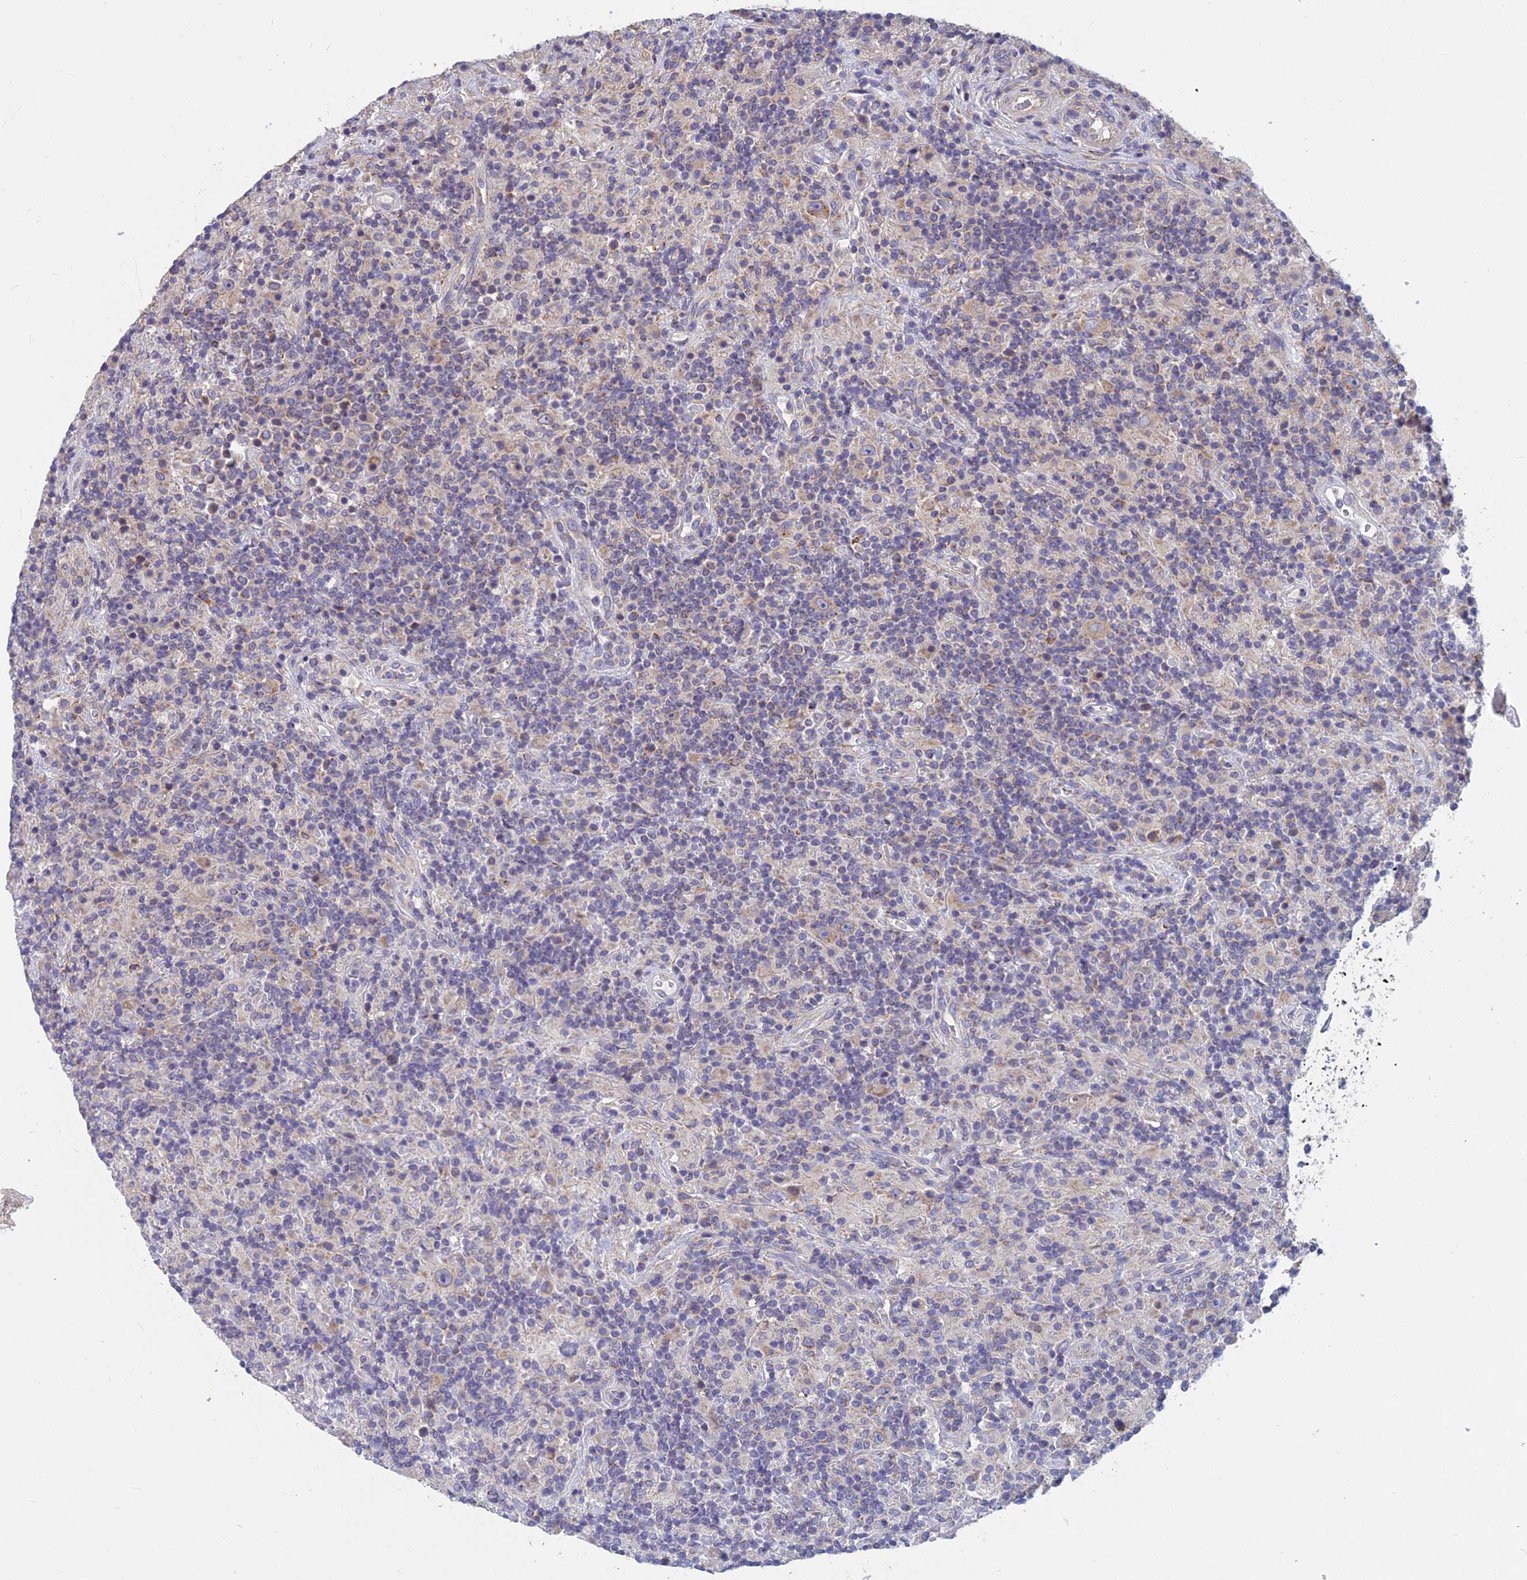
{"staining": {"intensity": "moderate", "quantity": "<25%", "location": "cytoplasmic/membranous"}, "tissue": "lymphoma", "cell_type": "Tumor cells", "image_type": "cancer", "snomed": [{"axis": "morphology", "description": "Hodgkin's disease, NOS"}, {"axis": "topography", "description": "Lymph node"}], "caption": "Immunohistochemistry micrograph of human lymphoma stained for a protein (brown), which displays low levels of moderate cytoplasmic/membranous staining in about <25% of tumor cells.", "gene": "COX20", "patient": {"sex": "male", "age": 70}}